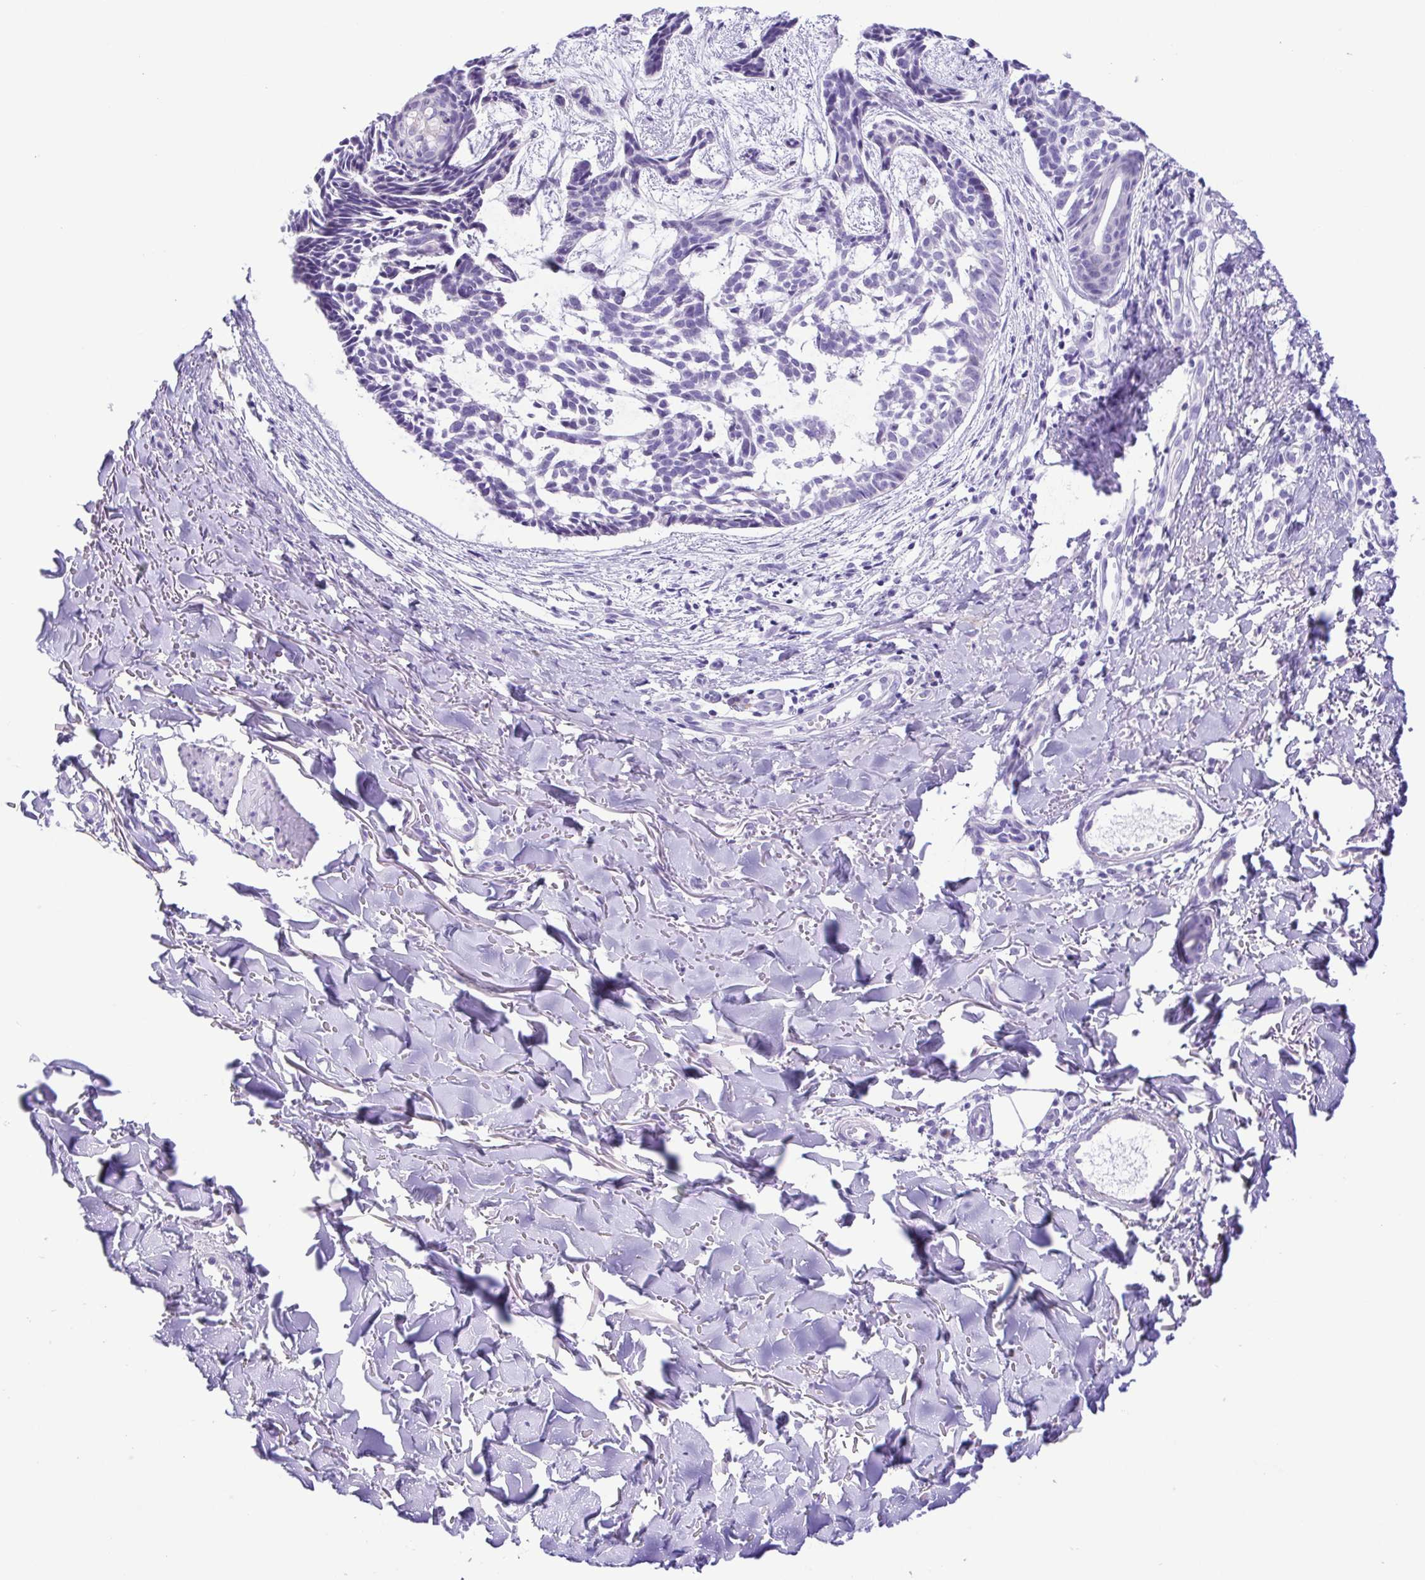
{"staining": {"intensity": "negative", "quantity": "none", "location": "none"}, "tissue": "skin cancer", "cell_type": "Tumor cells", "image_type": "cancer", "snomed": [{"axis": "morphology", "description": "Basal cell carcinoma"}, {"axis": "topography", "description": "Skin"}], "caption": "Skin cancer was stained to show a protein in brown. There is no significant expression in tumor cells. The staining was performed using DAB to visualize the protein expression in brown, while the nuclei were stained in blue with hematoxylin (Magnification: 20x).", "gene": "PAK3", "patient": {"sex": "male", "age": 78}}